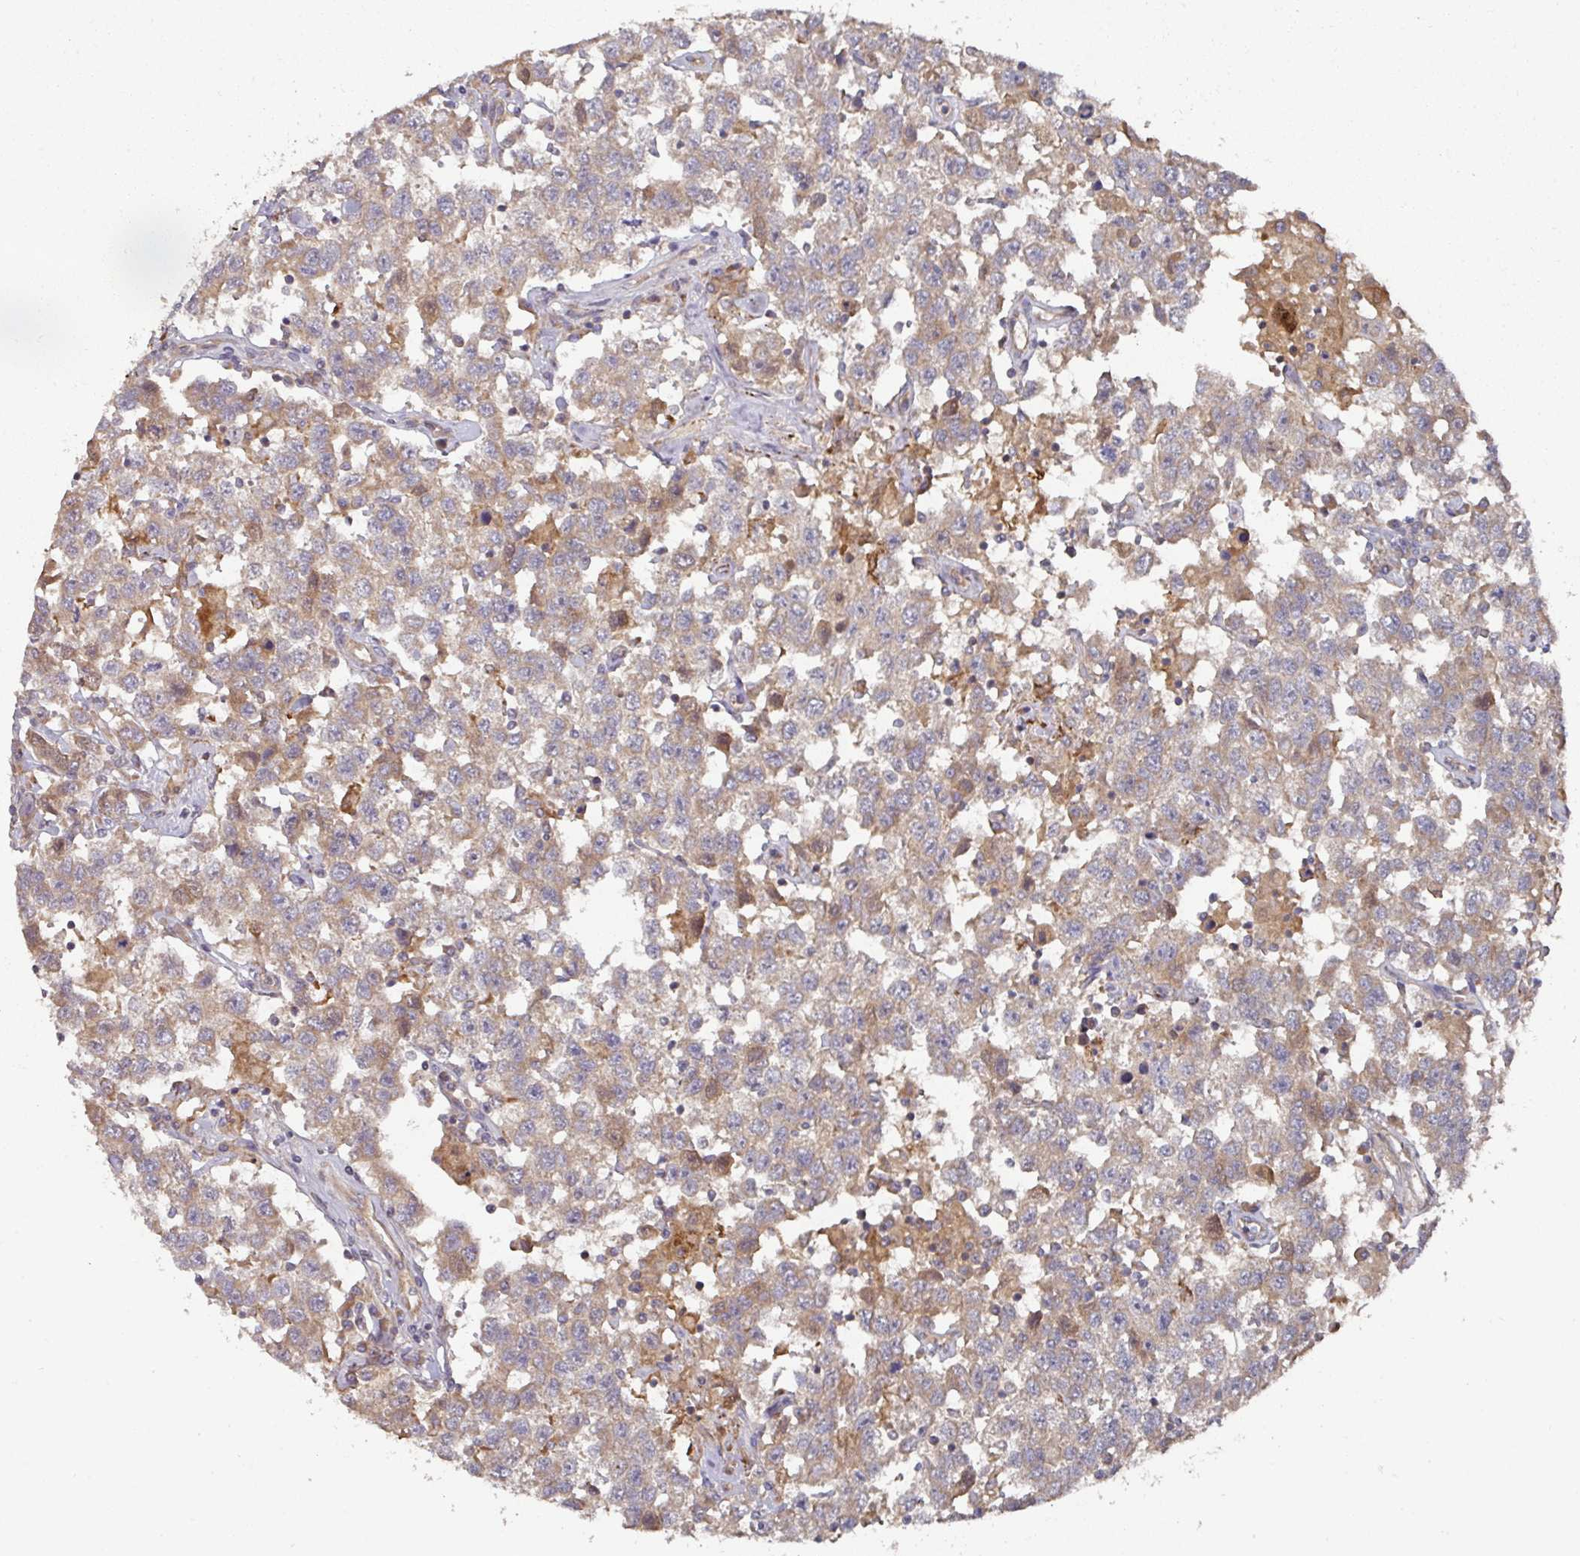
{"staining": {"intensity": "weak", "quantity": "25%-75%", "location": "cytoplasmic/membranous"}, "tissue": "testis cancer", "cell_type": "Tumor cells", "image_type": "cancer", "snomed": [{"axis": "morphology", "description": "Seminoma, NOS"}, {"axis": "topography", "description": "Testis"}], "caption": "About 25%-75% of tumor cells in human seminoma (testis) show weak cytoplasmic/membranous protein positivity as visualized by brown immunohistochemical staining.", "gene": "DNAJC7", "patient": {"sex": "male", "age": 41}}